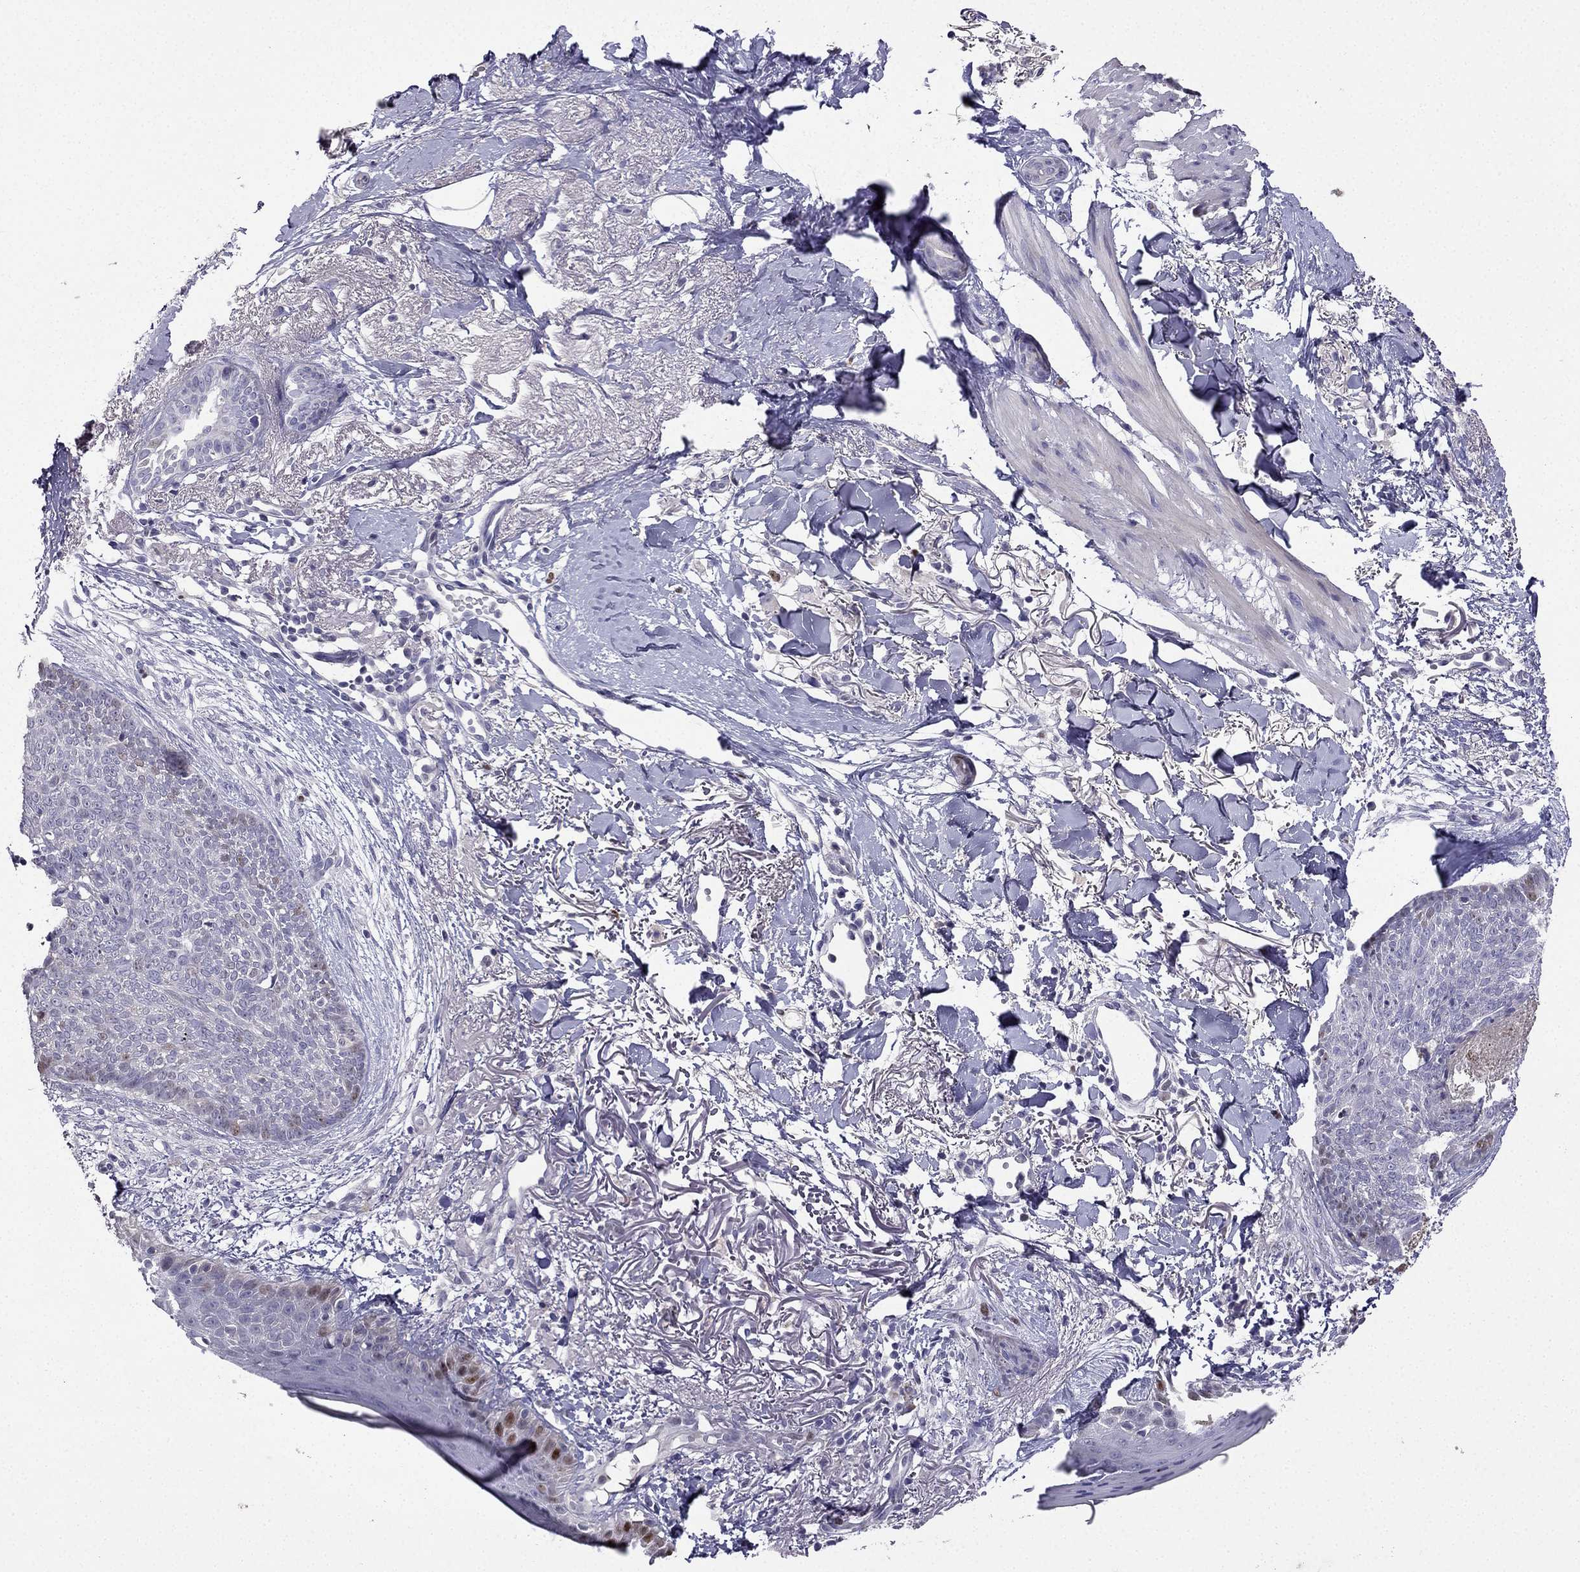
{"staining": {"intensity": "weak", "quantity": "<25%", "location": "nuclear"}, "tissue": "skin cancer", "cell_type": "Tumor cells", "image_type": "cancer", "snomed": [{"axis": "morphology", "description": "Normal tissue, NOS"}, {"axis": "morphology", "description": "Basal cell carcinoma"}, {"axis": "topography", "description": "Skin"}], "caption": "An immunohistochemistry (IHC) histopathology image of skin basal cell carcinoma is shown. There is no staining in tumor cells of skin basal cell carcinoma. Nuclei are stained in blue.", "gene": "UHRF1", "patient": {"sex": "male", "age": 84}}